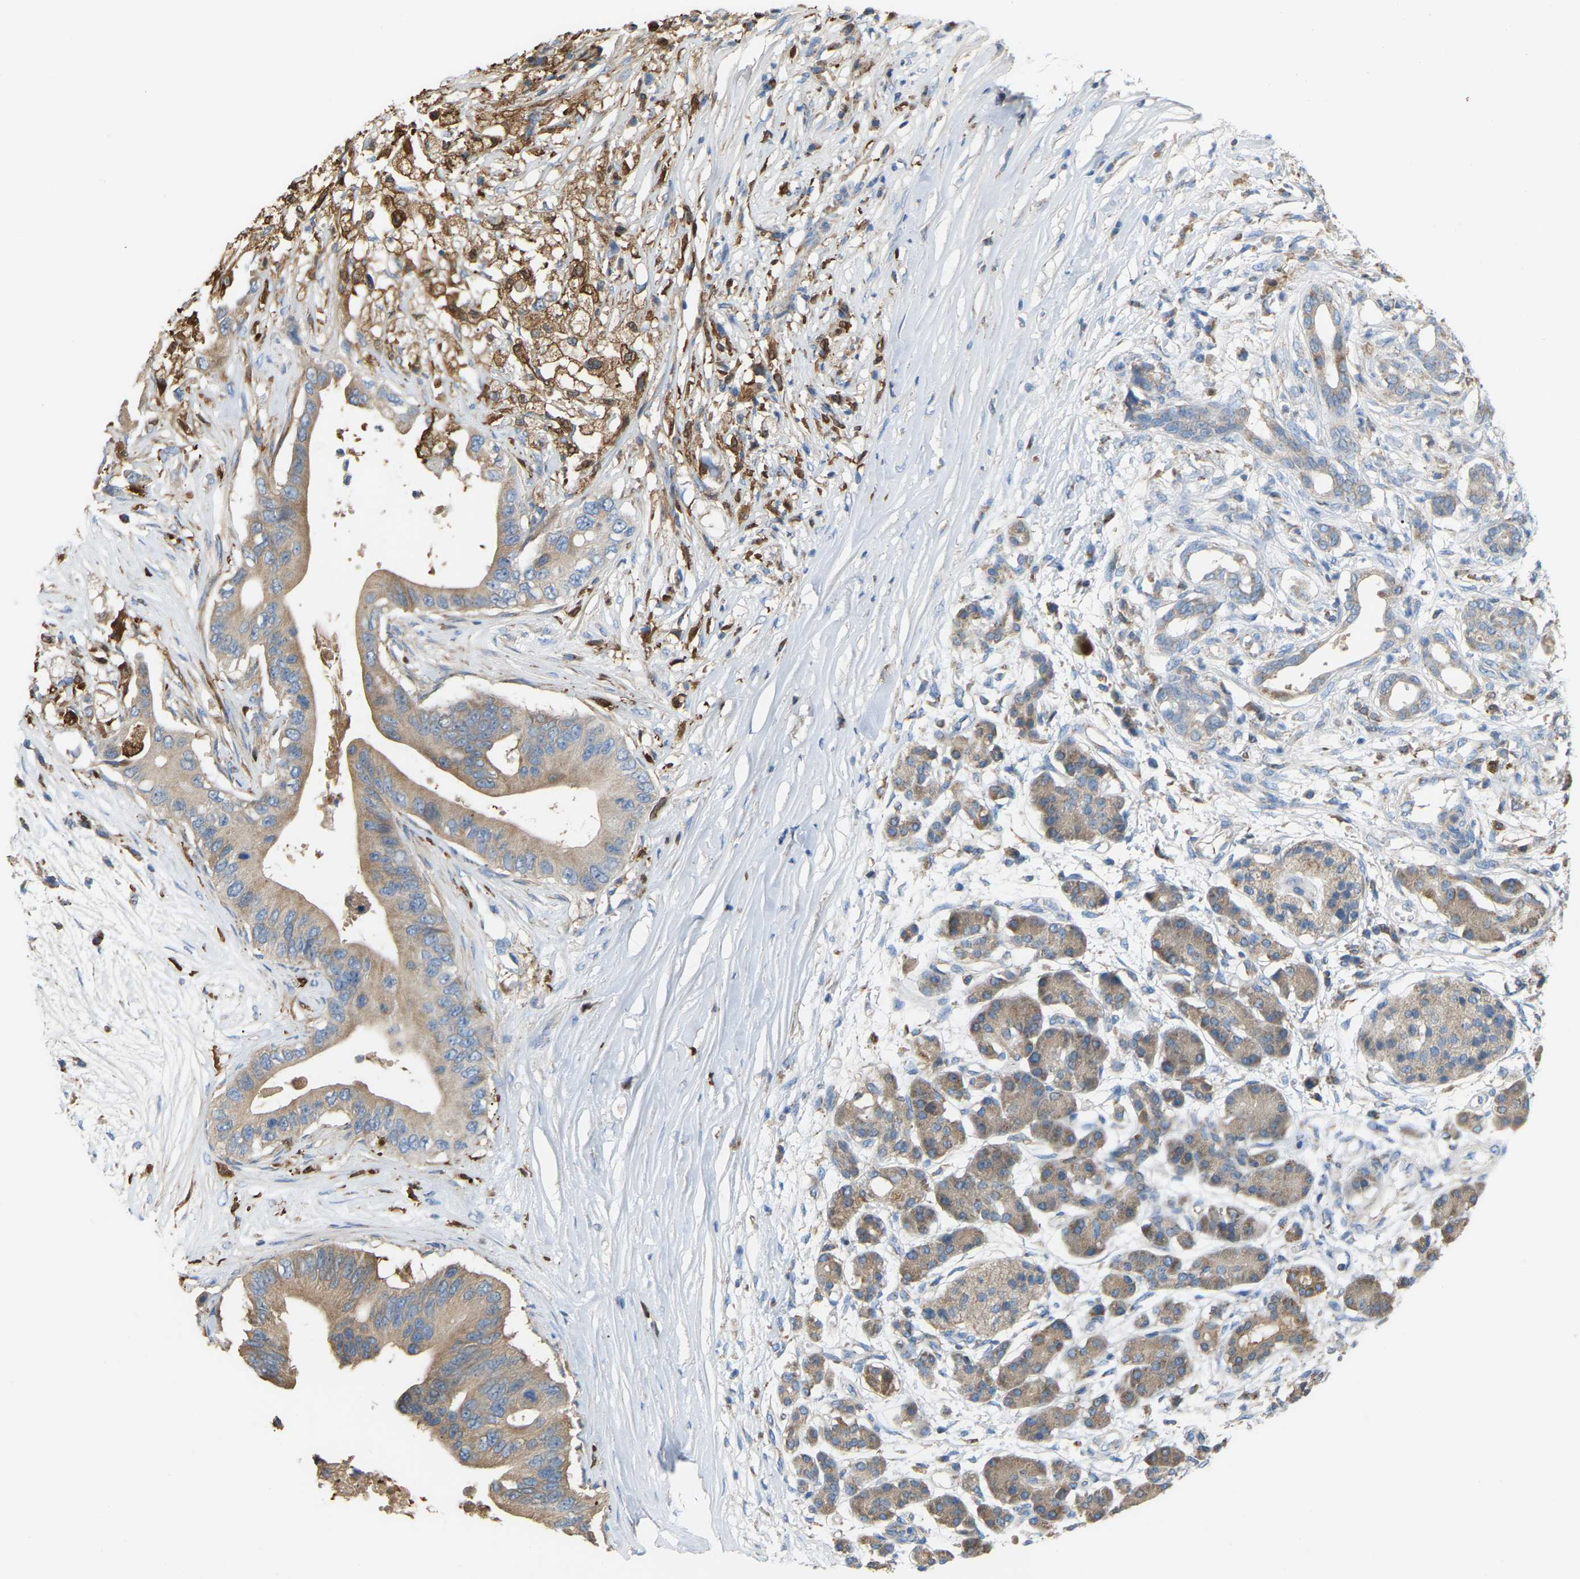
{"staining": {"intensity": "weak", "quantity": ">75%", "location": "cytoplasmic/membranous"}, "tissue": "pancreatic cancer", "cell_type": "Tumor cells", "image_type": "cancer", "snomed": [{"axis": "morphology", "description": "Adenocarcinoma, NOS"}, {"axis": "topography", "description": "Pancreas"}], "caption": "This histopathology image demonstrates immunohistochemistry (IHC) staining of pancreatic adenocarcinoma, with low weak cytoplasmic/membranous expression in approximately >75% of tumor cells.", "gene": "CROT", "patient": {"sex": "male", "age": 77}}